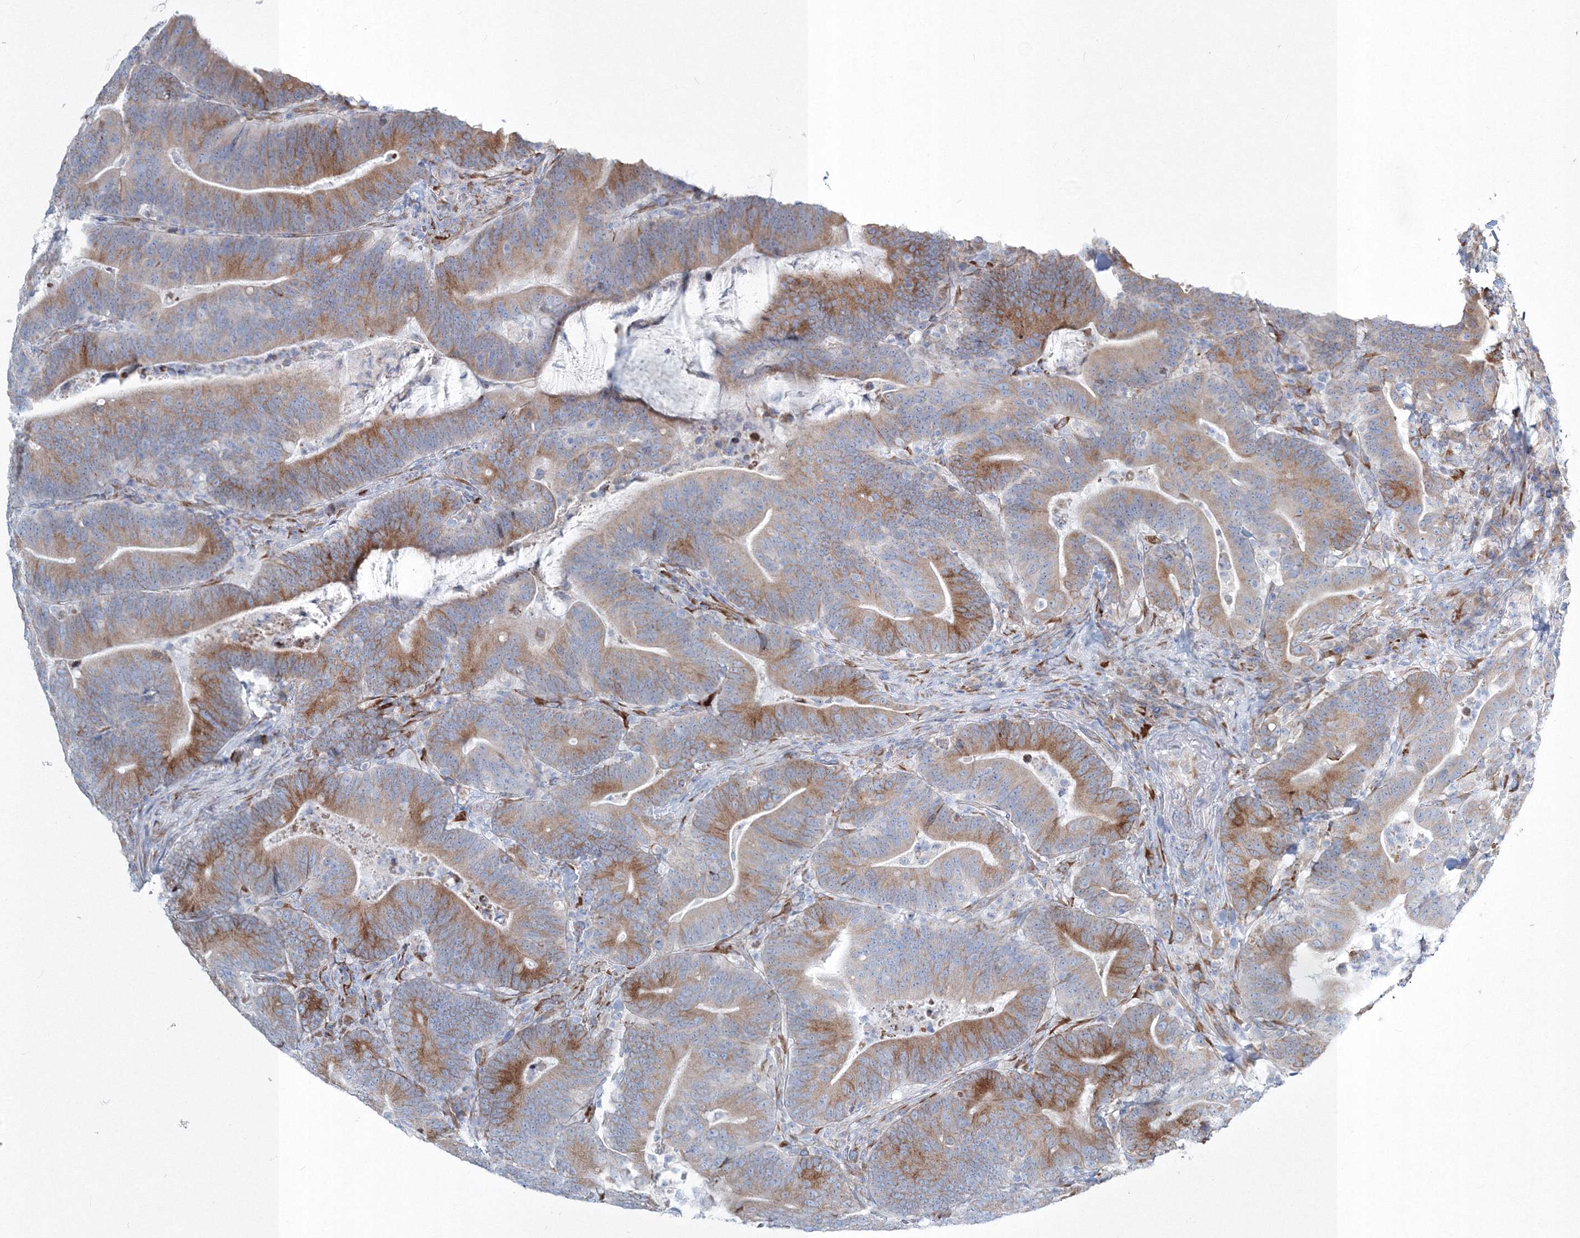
{"staining": {"intensity": "moderate", "quantity": "25%-75%", "location": "cytoplasmic/membranous"}, "tissue": "colorectal cancer", "cell_type": "Tumor cells", "image_type": "cancer", "snomed": [{"axis": "morphology", "description": "Adenocarcinoma, NOS"}, {"axis": "topography", "description": "Colon"}], "caption": "Protein staining demonstrates moderate cytoplasmic/membranous expression in approximately 25%-75% of tumor cells in adenocarcinoma (colorectal). Using DAB (brown) and hematoxylin (blue) stains, captured at high magnification using brightfield microscopy.", "gene": "RCN1", "patient": {"sex": "female", "age": 66}}